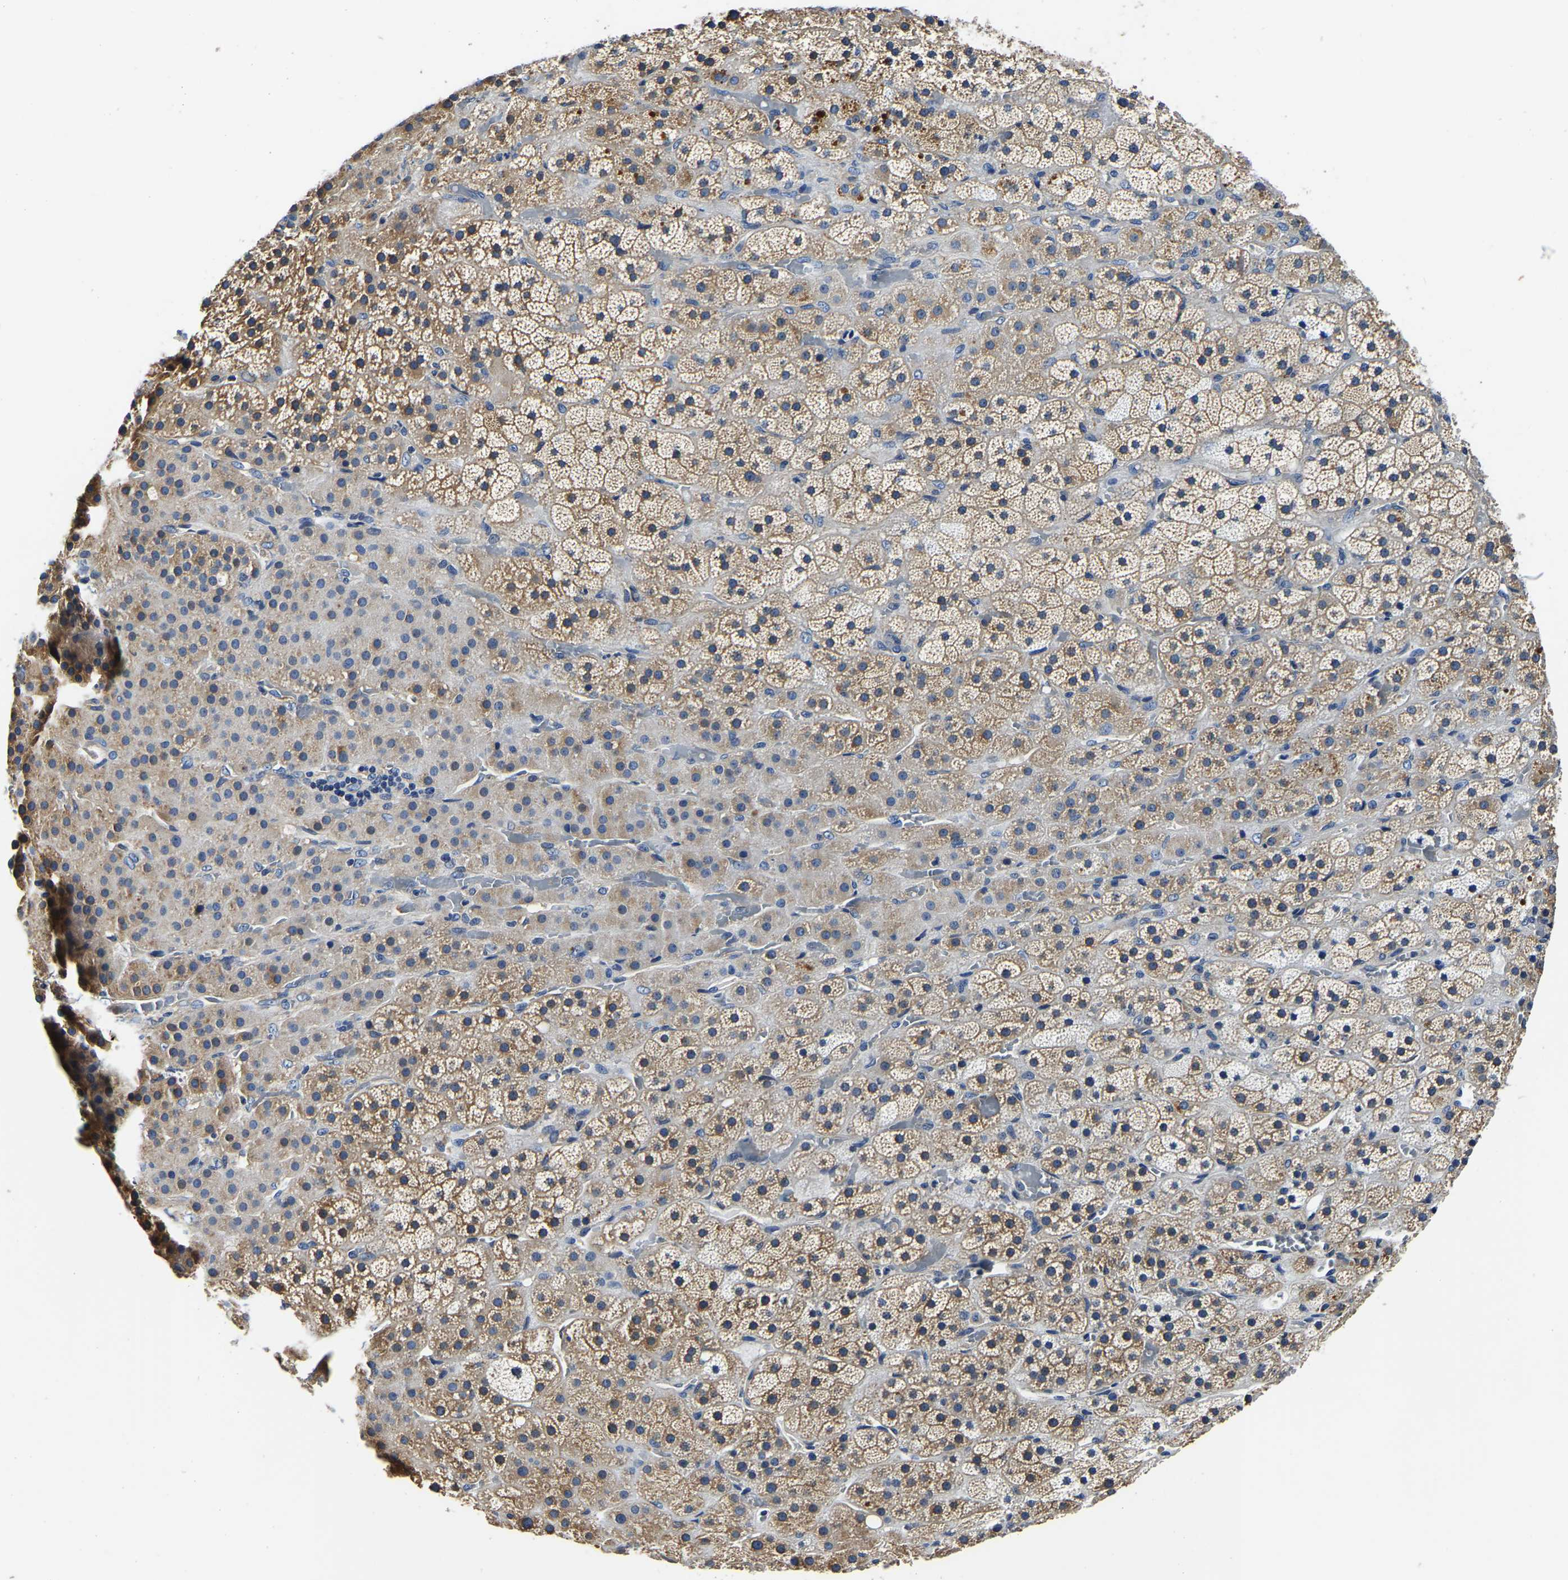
{"staining": {"intensity": "moderate", "quantity": ">75%", "location": "cytoplasmic/membranous"}, "tissue": "adrenal gland", "cell_type": "Glandular cells", "image_type": "normal", "snomed": [{"axis": "morphology", "description": "Normal tissue, NOS"}, {"axis": "topography", "description": "Adrenal gland"}], "caption": "Immunohistochemistry (IHC) (DAB (3,3'-diaminobenzidine)) staining of unremarkable human adrenal gland shows moderate cytoplasmic/membranous protein positivity in approximately >75% of glandular cells. The staining is performed using DAB (3,3'-diaminobenzidine) brown chromogen to label protein expression. The nuclei are counter-stained blue using hematoxylin.", "gene": "KCTD17", "patient": {"sex": "male", "age": 57}}